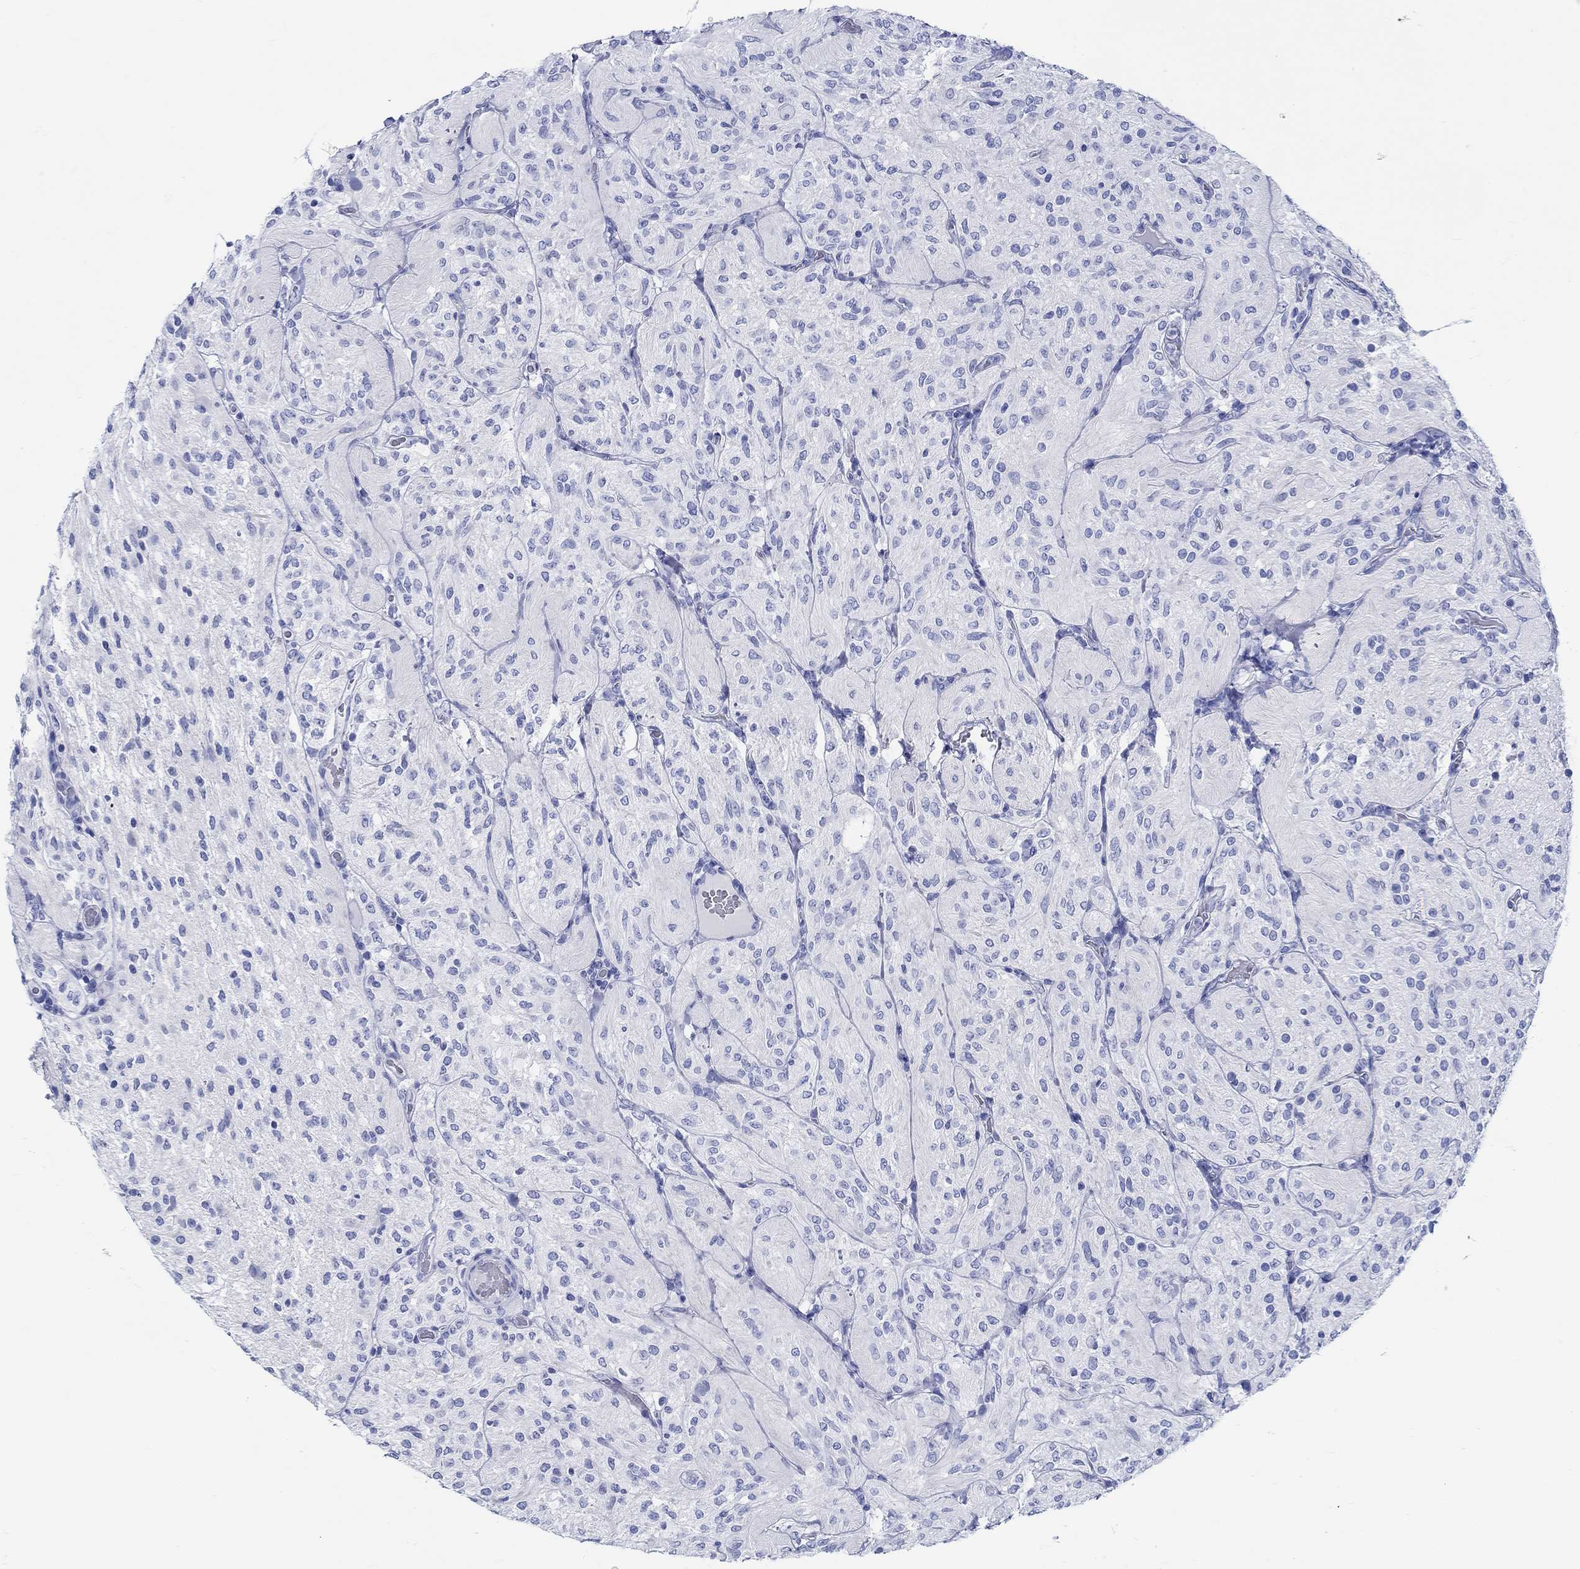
{"staining": {"intensity": "negative", "quantity": "none", "location": "none"}, "tissue": "glioma", "cell_type": "Tumor cells", "image_type": "cancer", "snomed": [{"axis": "morphology", "description": "Glioma, malignant, Low grade"}, {"axis": "topography", "description": "Brain"}], "caption": "This is an IHC micrograph of low-grade glioma (malignant). There is no staining in tumor cells.", "gene": "RD3L", "patient": {"sex": "male", "age": 3}}